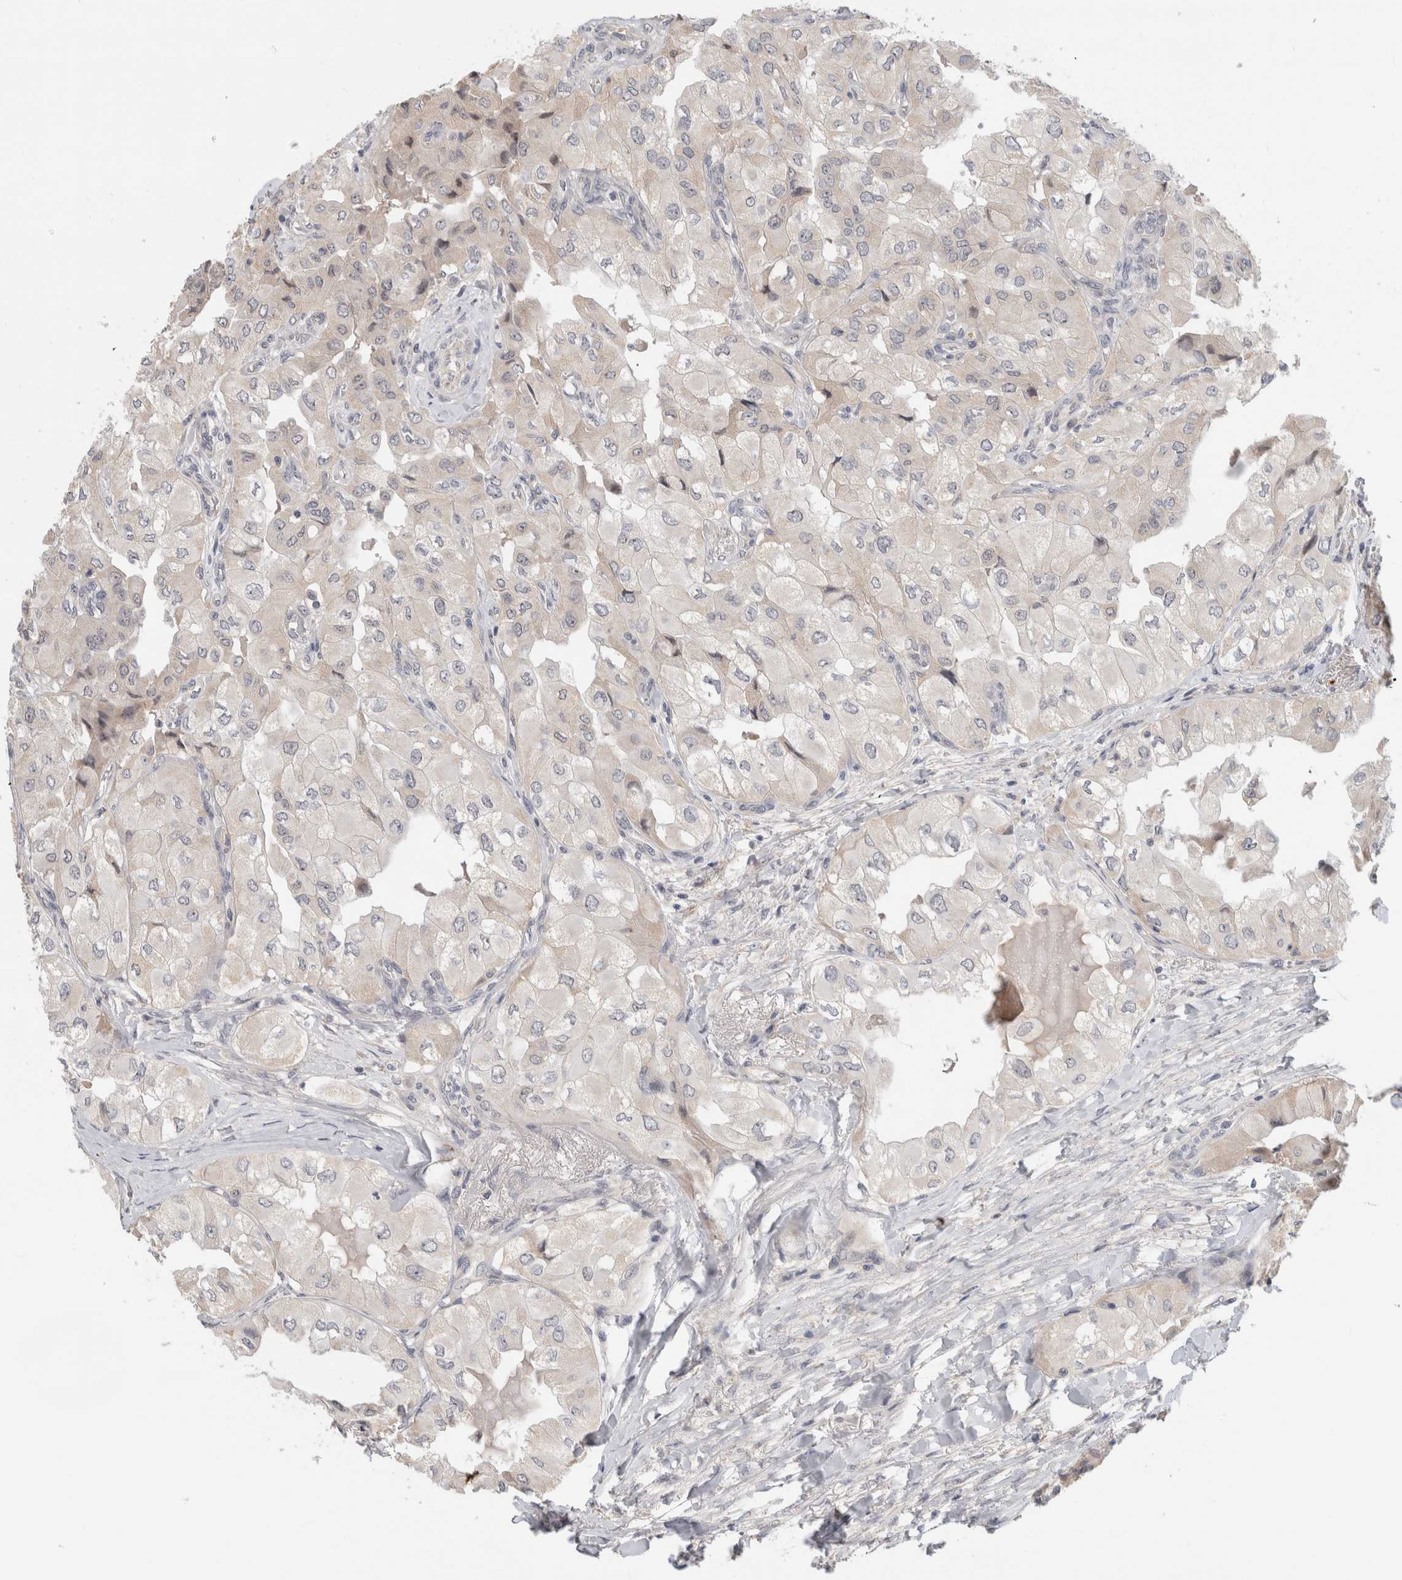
{"staining": {"intensity": "negative", "quantity": "none", "location": "none"}, "tissue": "thyroid cancer", "cell_type": "Tumor cells", "image_type": "cancer", "snomed": [{"axis": "morphology", "description": "Papillary adenocarcinoma, NOS"}, {"axis": "topography", "description": "Thyroid gland"}], "caption": "Tumor cells show no significant staining in thyroid papillary adenocarcinoma. (DAB (3,3'-diaminobenzidine) immunohistochemistry (IHC) with hematoxylin counter stain).", "gene": "HCN3", "patient": {"sex": "female", "age": 59}}